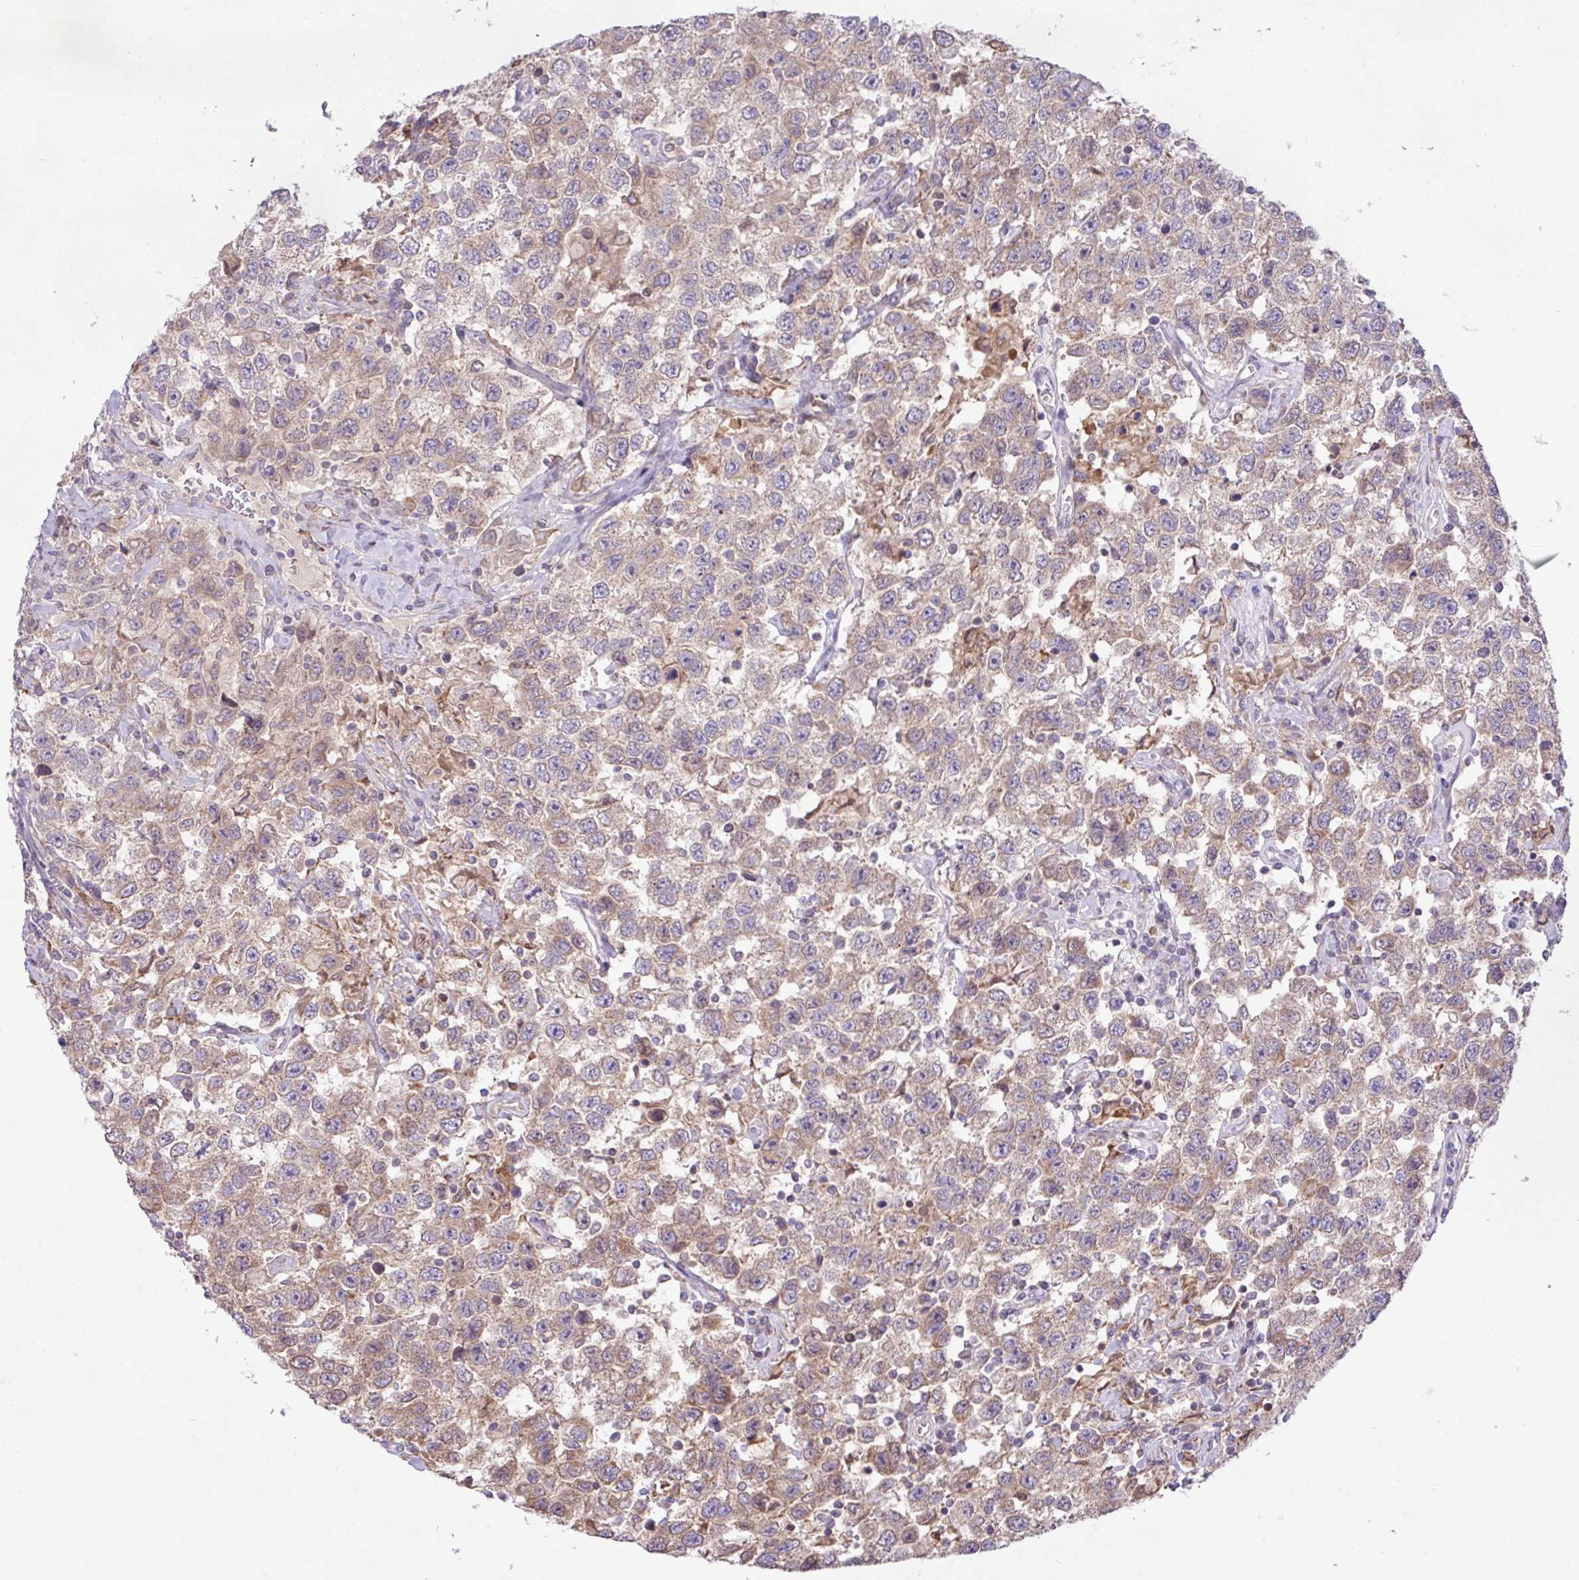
{"staining": {"intensity": "weak", "quantity": "25%-75%", "location": "cytoplasmic/membranous"}, "tissue": "testis cancer", "cell_type": "Tumor cells", "image_type": "cancer", "snomed": [{"axis": "morphology", "description": "Seminoma, NOS"}, {"axis": "topography", "description": "Testis"}], "caption": "Immunohistochemical staining of human testis seminoma reveals low levels of weak cytoplasmic/membranous expression in about 25%-75% of tumor cells.", "gene": "ARHGEF25", "patient": {"sex": "male", "age": 41}}